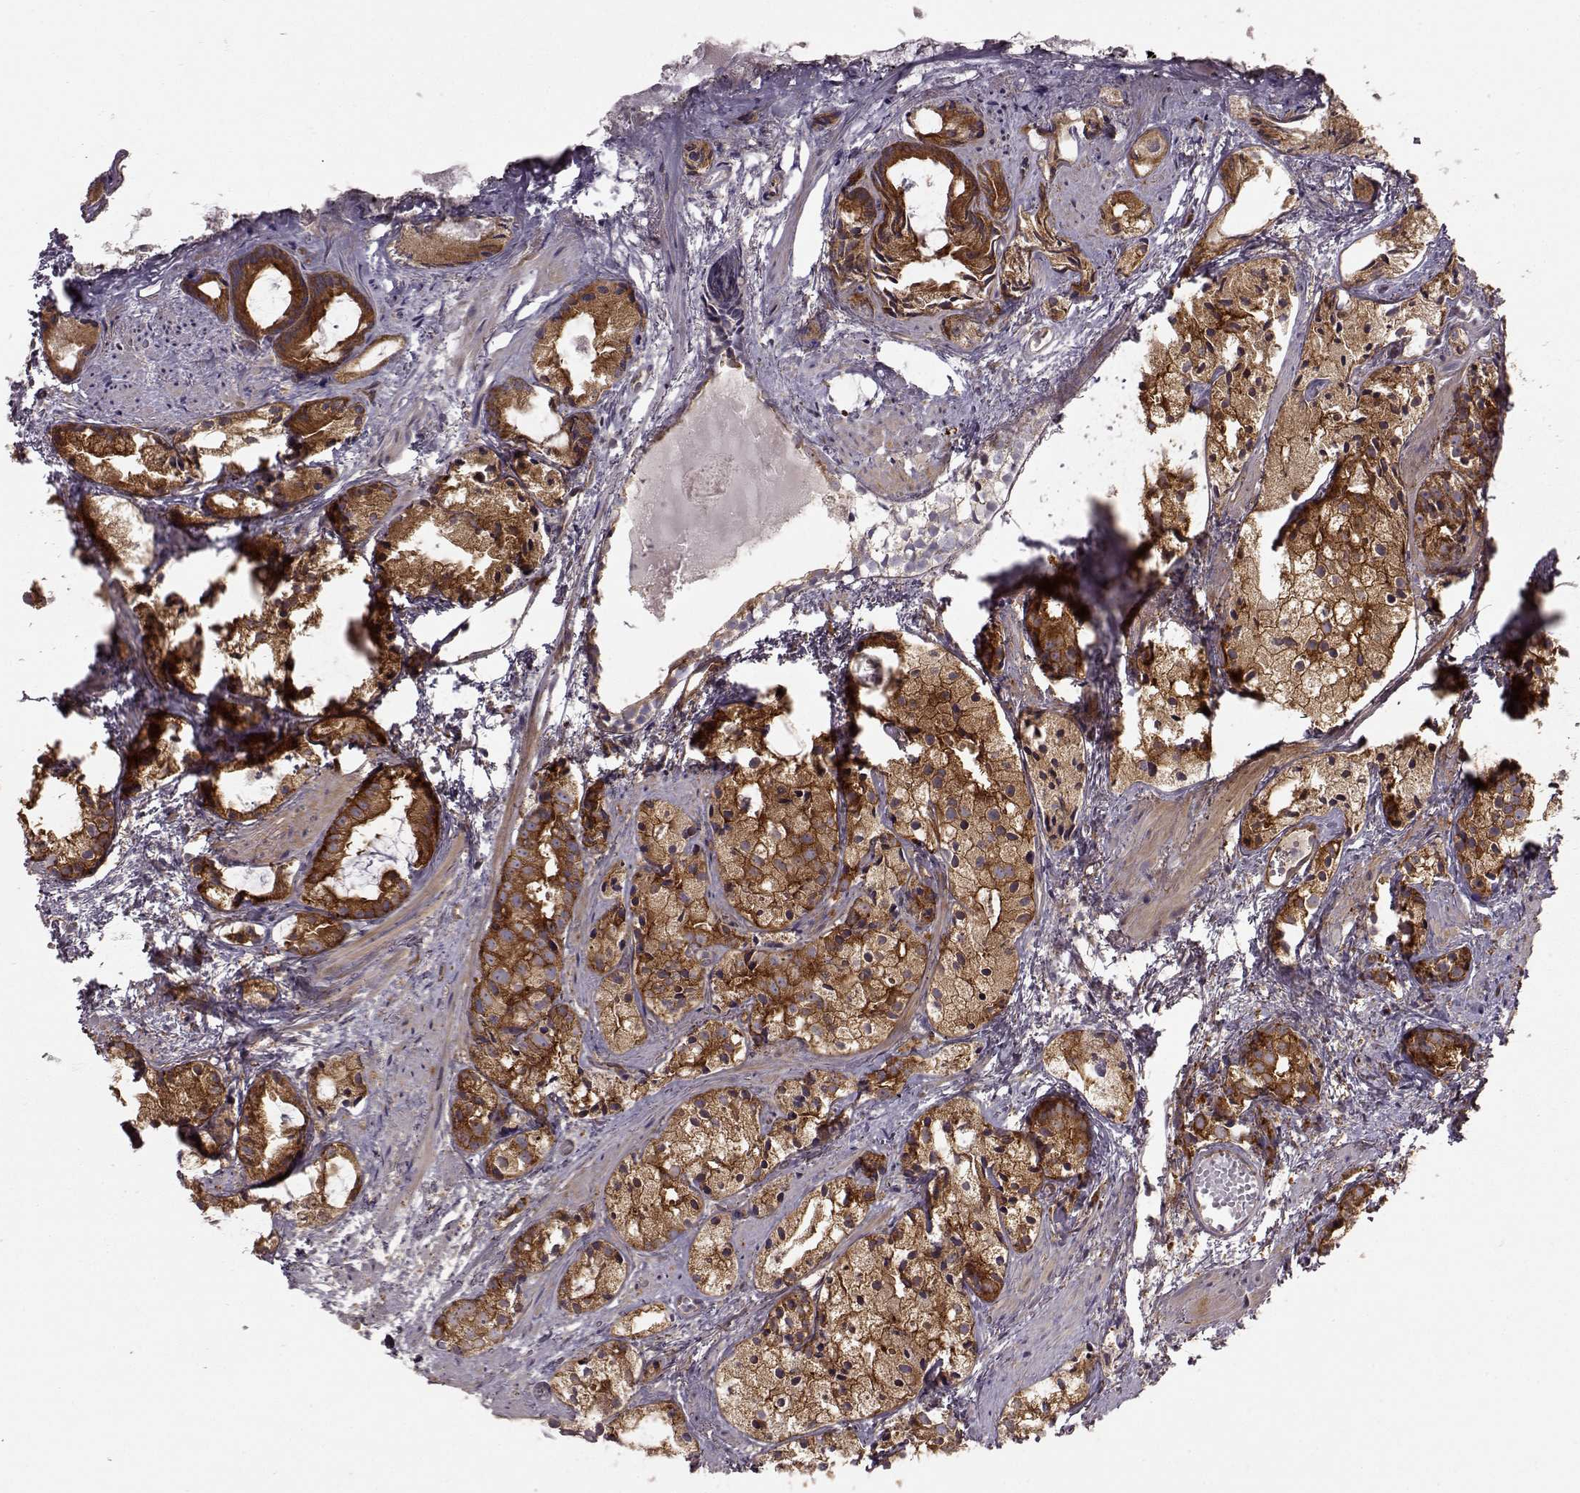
{"staining": {"intensity": "strong", "quantity": "25%-75%", "location": "cytoplasmic/membranous"}, "tissue": "prostate cancer", "cell_type": "Tumor cells", "image_type": "cancer", "snomed": [{"axis": "morphology", "description": "Adenocarcinoma, High grade"}, {"axis": "topography", "description": "Prostate"}], "caption": "Immunohistochemistry (DAB (3,3'-diaminobenzidine)) staining of prostate high-grade adenocarcinoma shows strong cytoplasmic/membranous protein positivity in approximately 25%-75% of tumor cells.", "gene": "RABGAP1", "patient": {"sex": "male", "age": 85}}